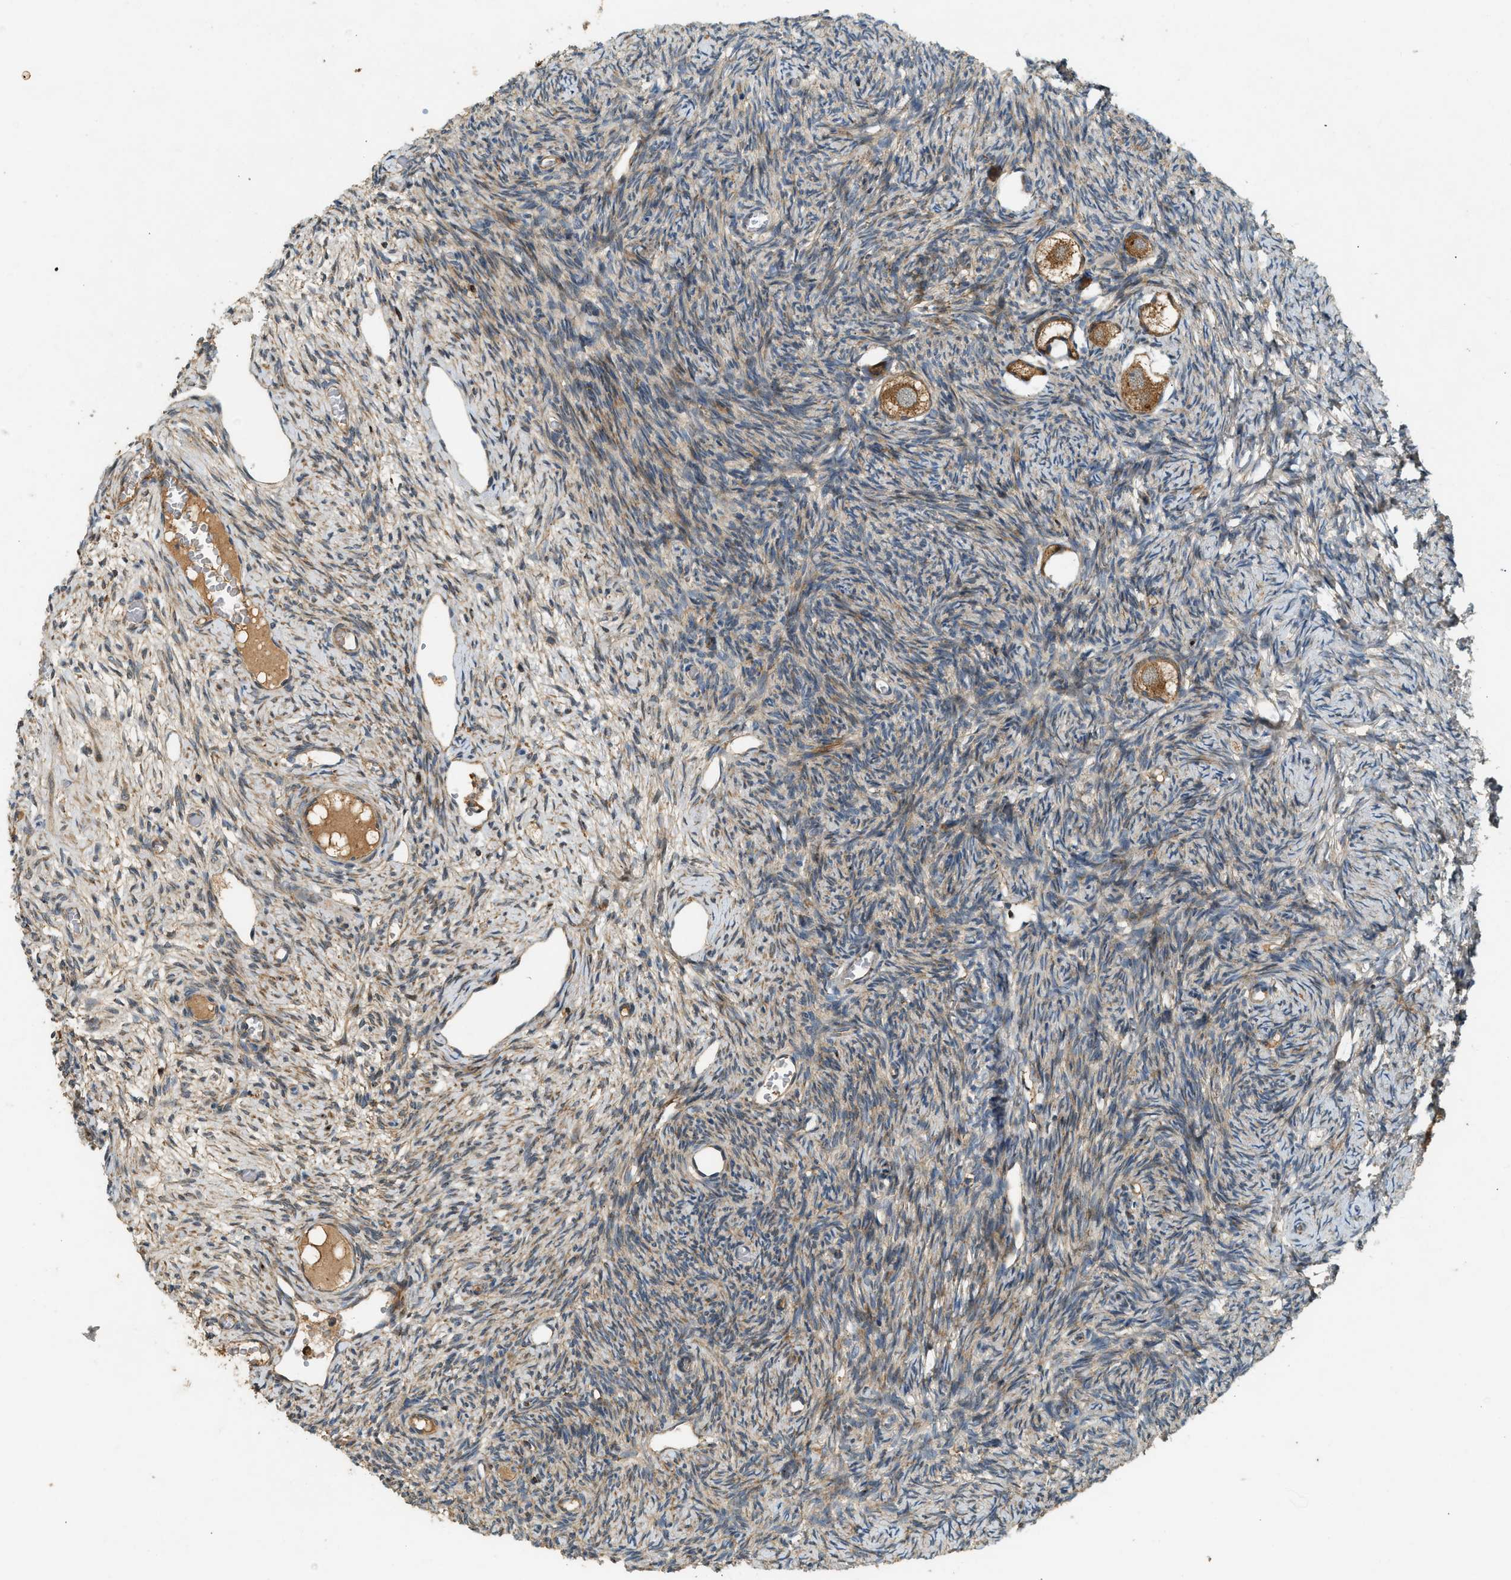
{"staining": {"intensity": "moderate", "quantity": ">75%", "location": "cytoplasmic/membranous"}, "tissue": "ovary", "cell_type": "Follicle cells", "image_type": "normal", "snomed": [{"axis": "morphology", "description": "Normal tissue, NOS"}, {"axis": "topography", "description": "Ovary"}], "caption": "Ovary stained for a protein (brown) shows moderate cytoplasmic/membranous positive expression in about >75% of follicle cells.", "gene": "CTSB", "patient": {"sex": "female", "age": 27}}